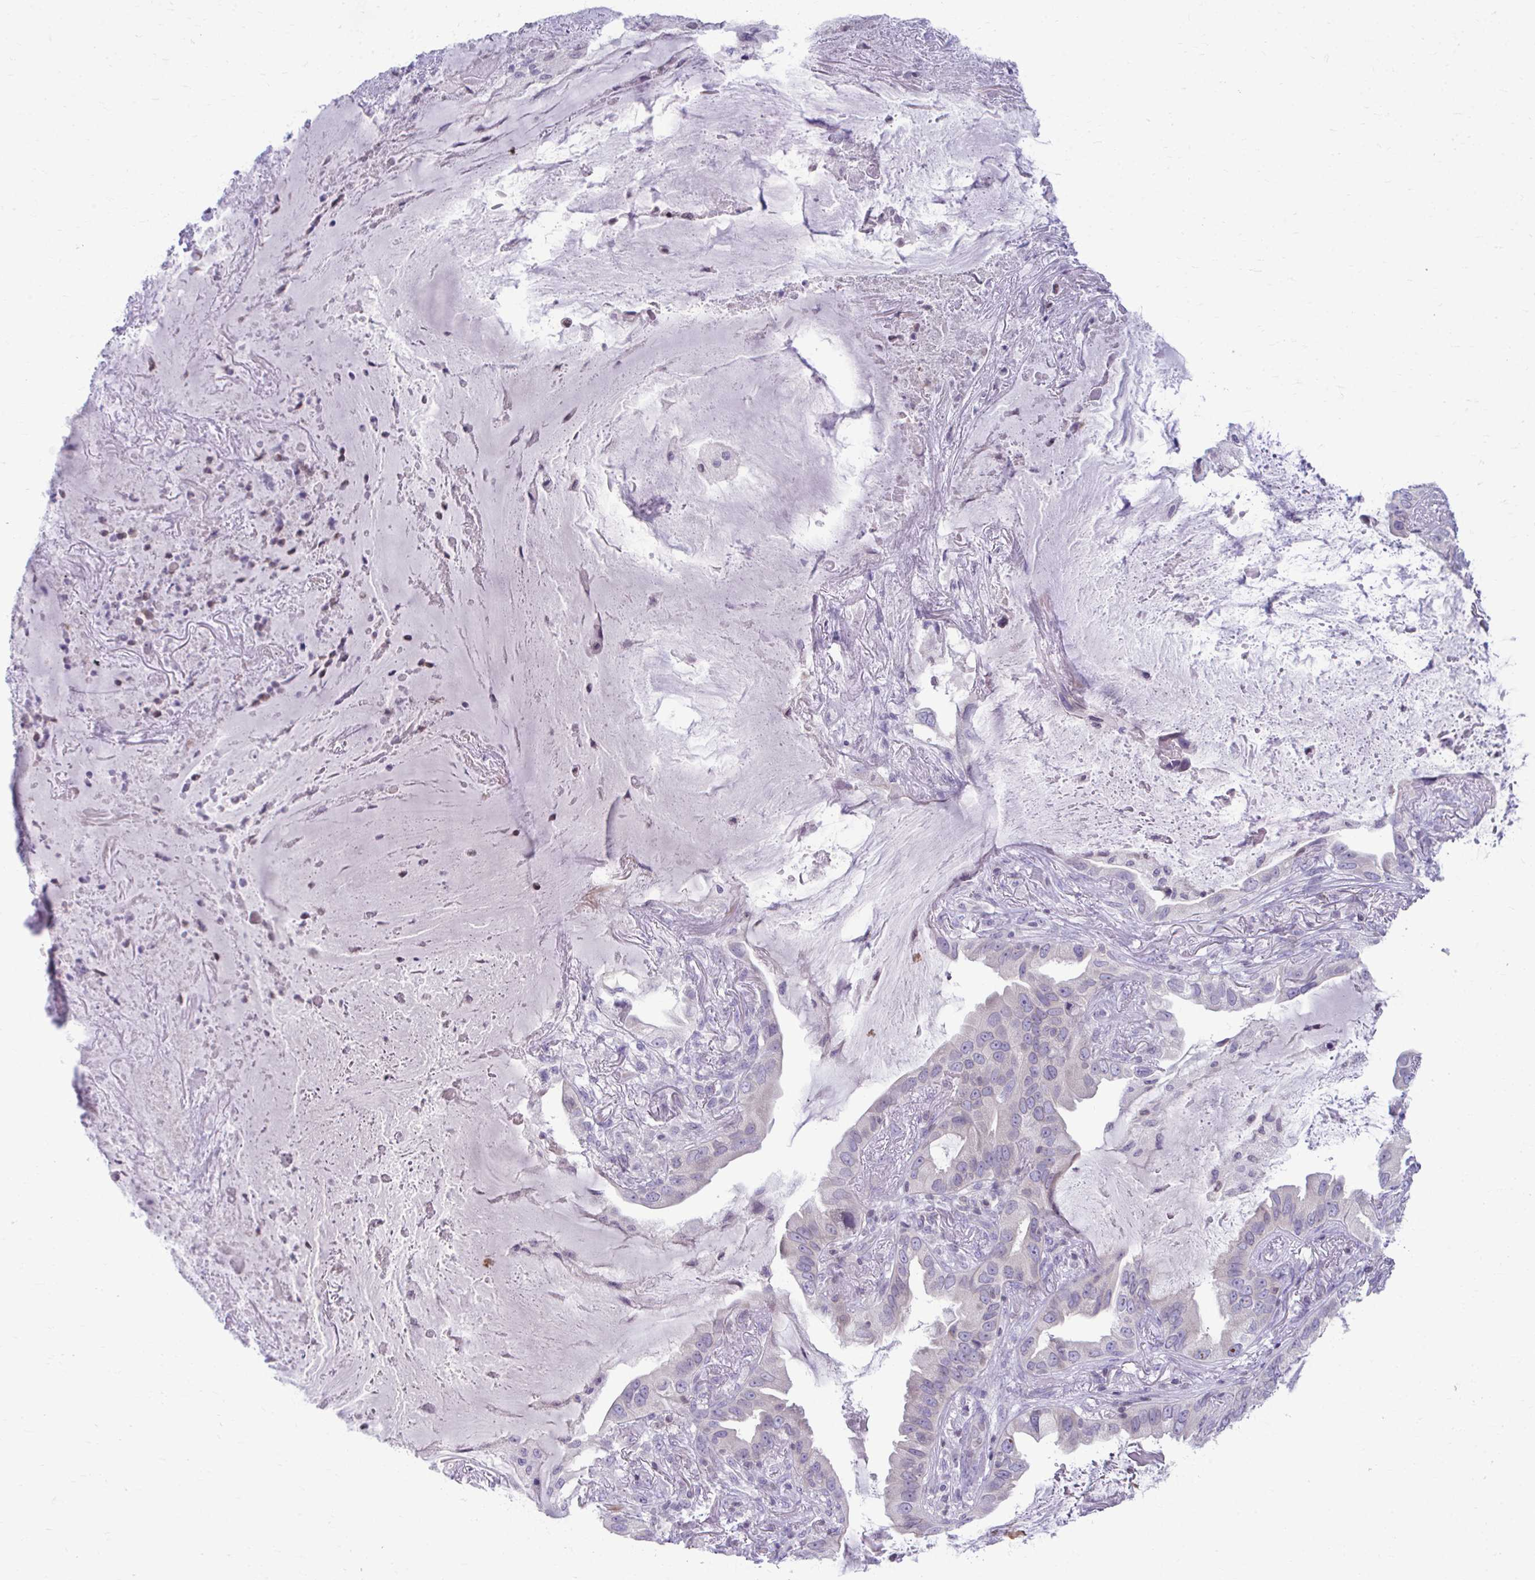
{"staining": {"intensity": "negative", "quantity": "none", "location": "none"}, "tissue": "lung cancer", "cell_type": "Tumor cells", "image_type": "cancer", "snomed": [{"axis": "morphology", "description": "Adenocarcinoma, NOS"}, {"axis": "topography", "description": "Lung"}], "caption": "This is a histopathology image of immunohistochemistry staining of lung adenocarcinoma, which shows no staining in tumor cells.", "gene": "OR7A5", "patient": {"sex": "female", "age": 69}}